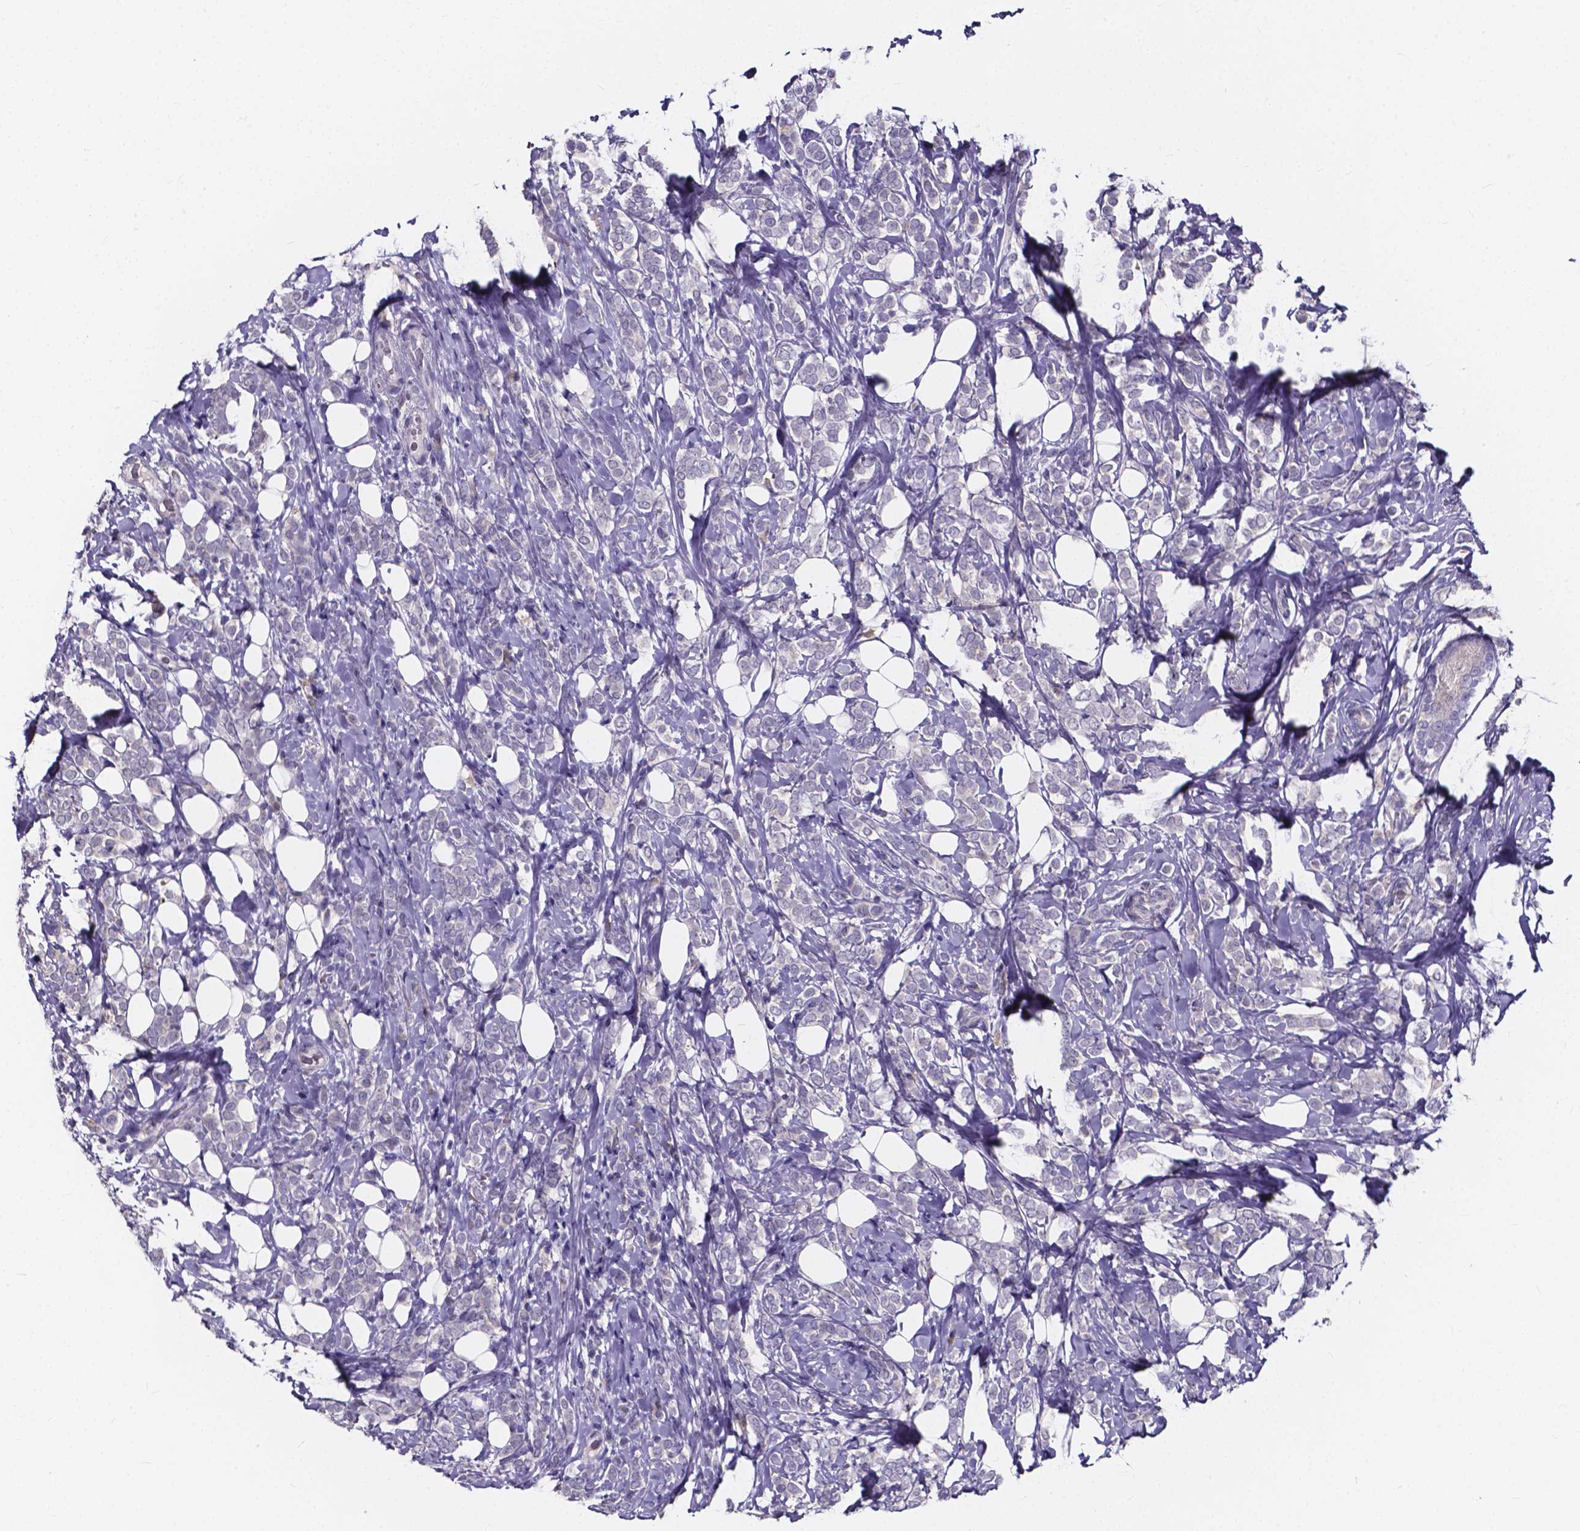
{"staining": {"intensity": "negative", "quantity": "none", "location": "none"}, "tissue": "breast cancer", "cell_type": "Tumor cells", "image_type": "cancer", "snomed": [{"axis": "morphology", "description": "Lobular carcinoma"}, {"axis": "topography", "description": "Breast"}], "caption": "High magnification brightfield microscopy of breast cancer stained with DAB (3,3'-diaminobenzidine) (brown) and counterstained with hematoxylin (blue): tumor cells show no significant staining.", "gene": "SPOCD1", "patient": {"sex": "female", "age": 49}}